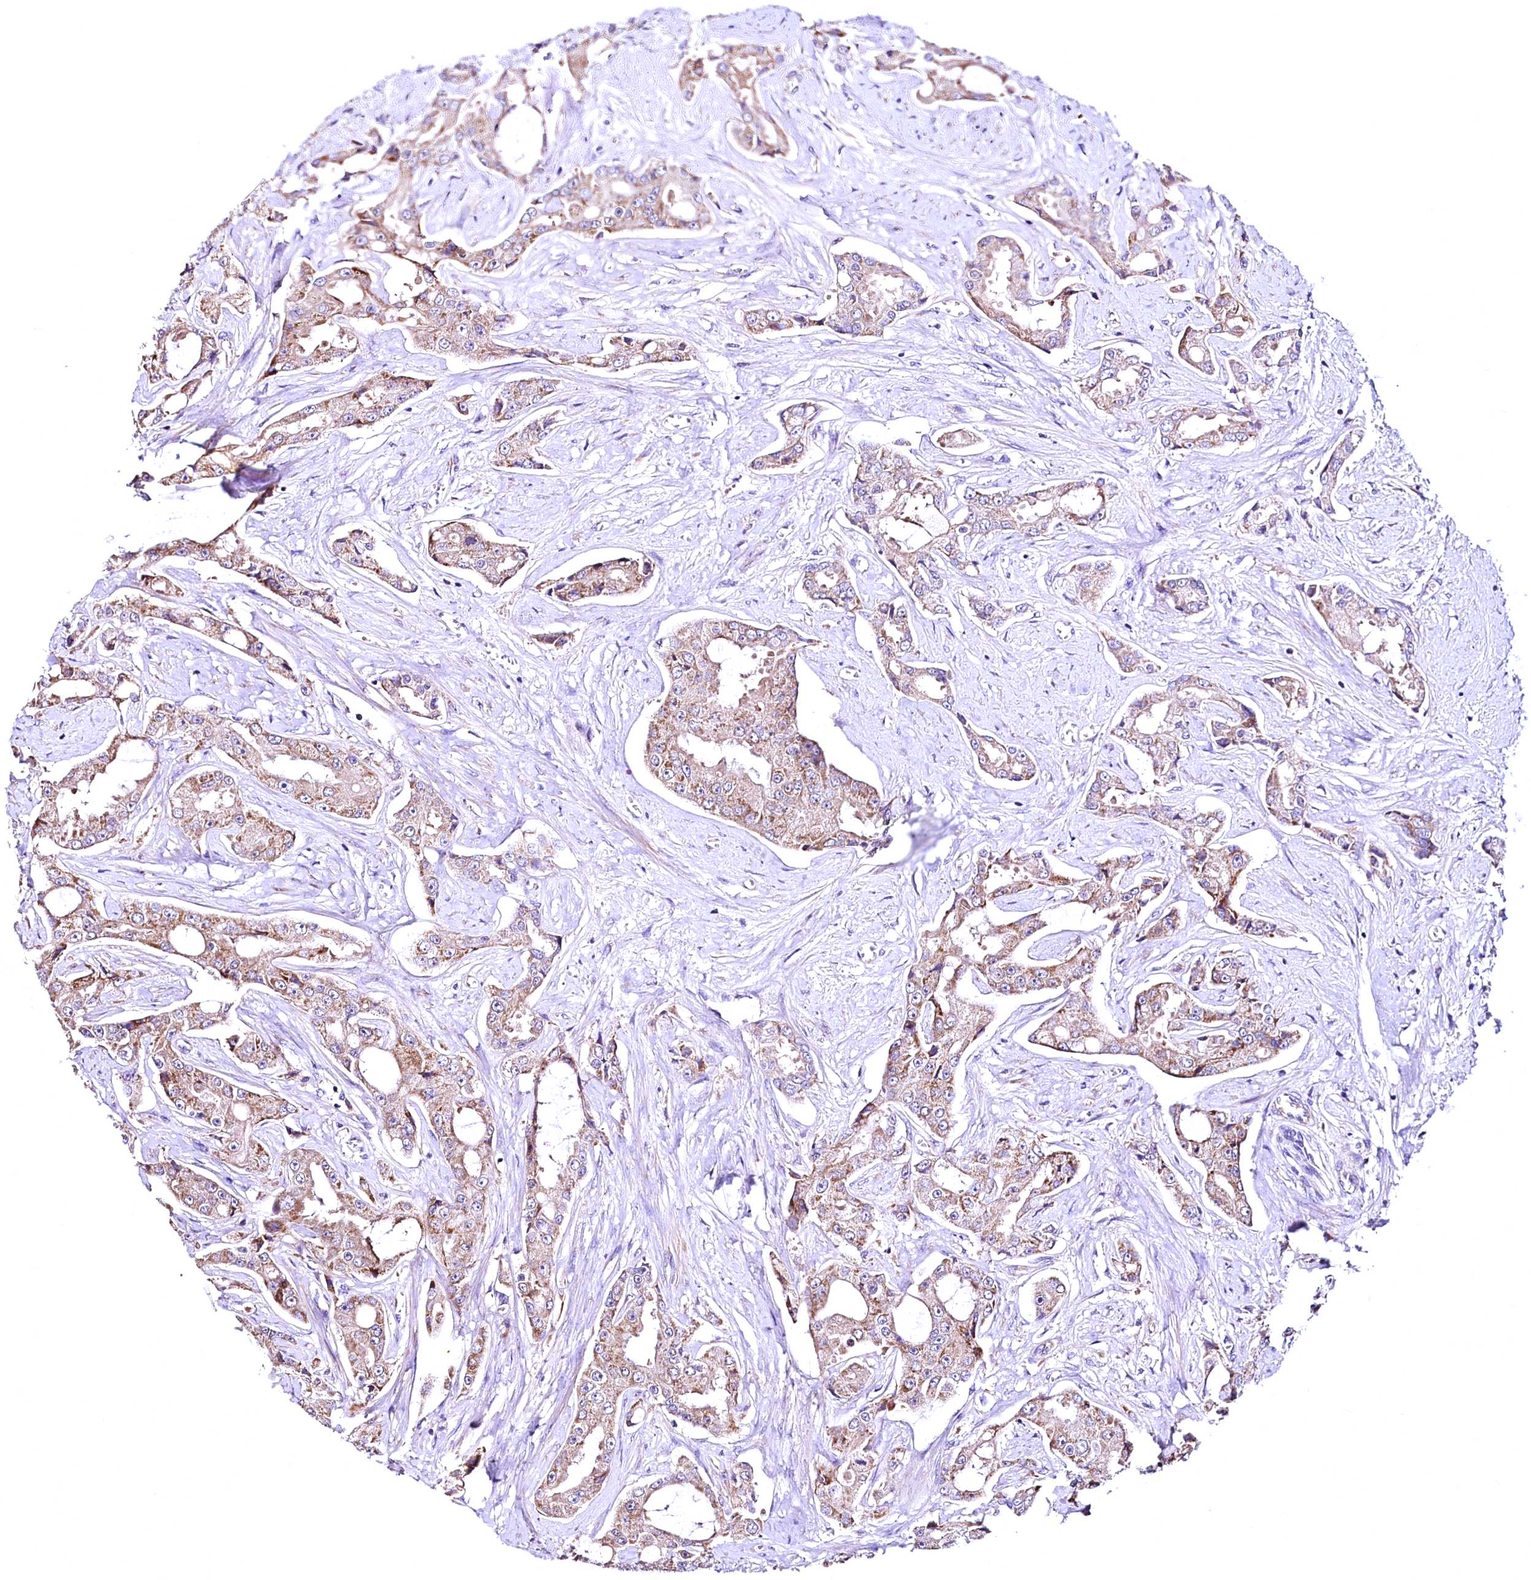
{"staining": {"intensity": "moderate", "quantity": ">75%", "location": "cytoplasmic/membranous"}, "tissue": "prostate cancer", "cell_type": "Tumor cells", "image_type": "cancer", "snomed": [{"axis": "morphology", "description": "Adenocarcinoma, High grade"}, {"axis": "topography", "description": "Prostate"}], "caption": "Protein expression analysis of human prostate cancer reveals moderate cytoplasmic/membranous expression in approximately >75% of tumor cells.", "gene": "MRPL57", "patient": {"sex": "male", "age": 73}}